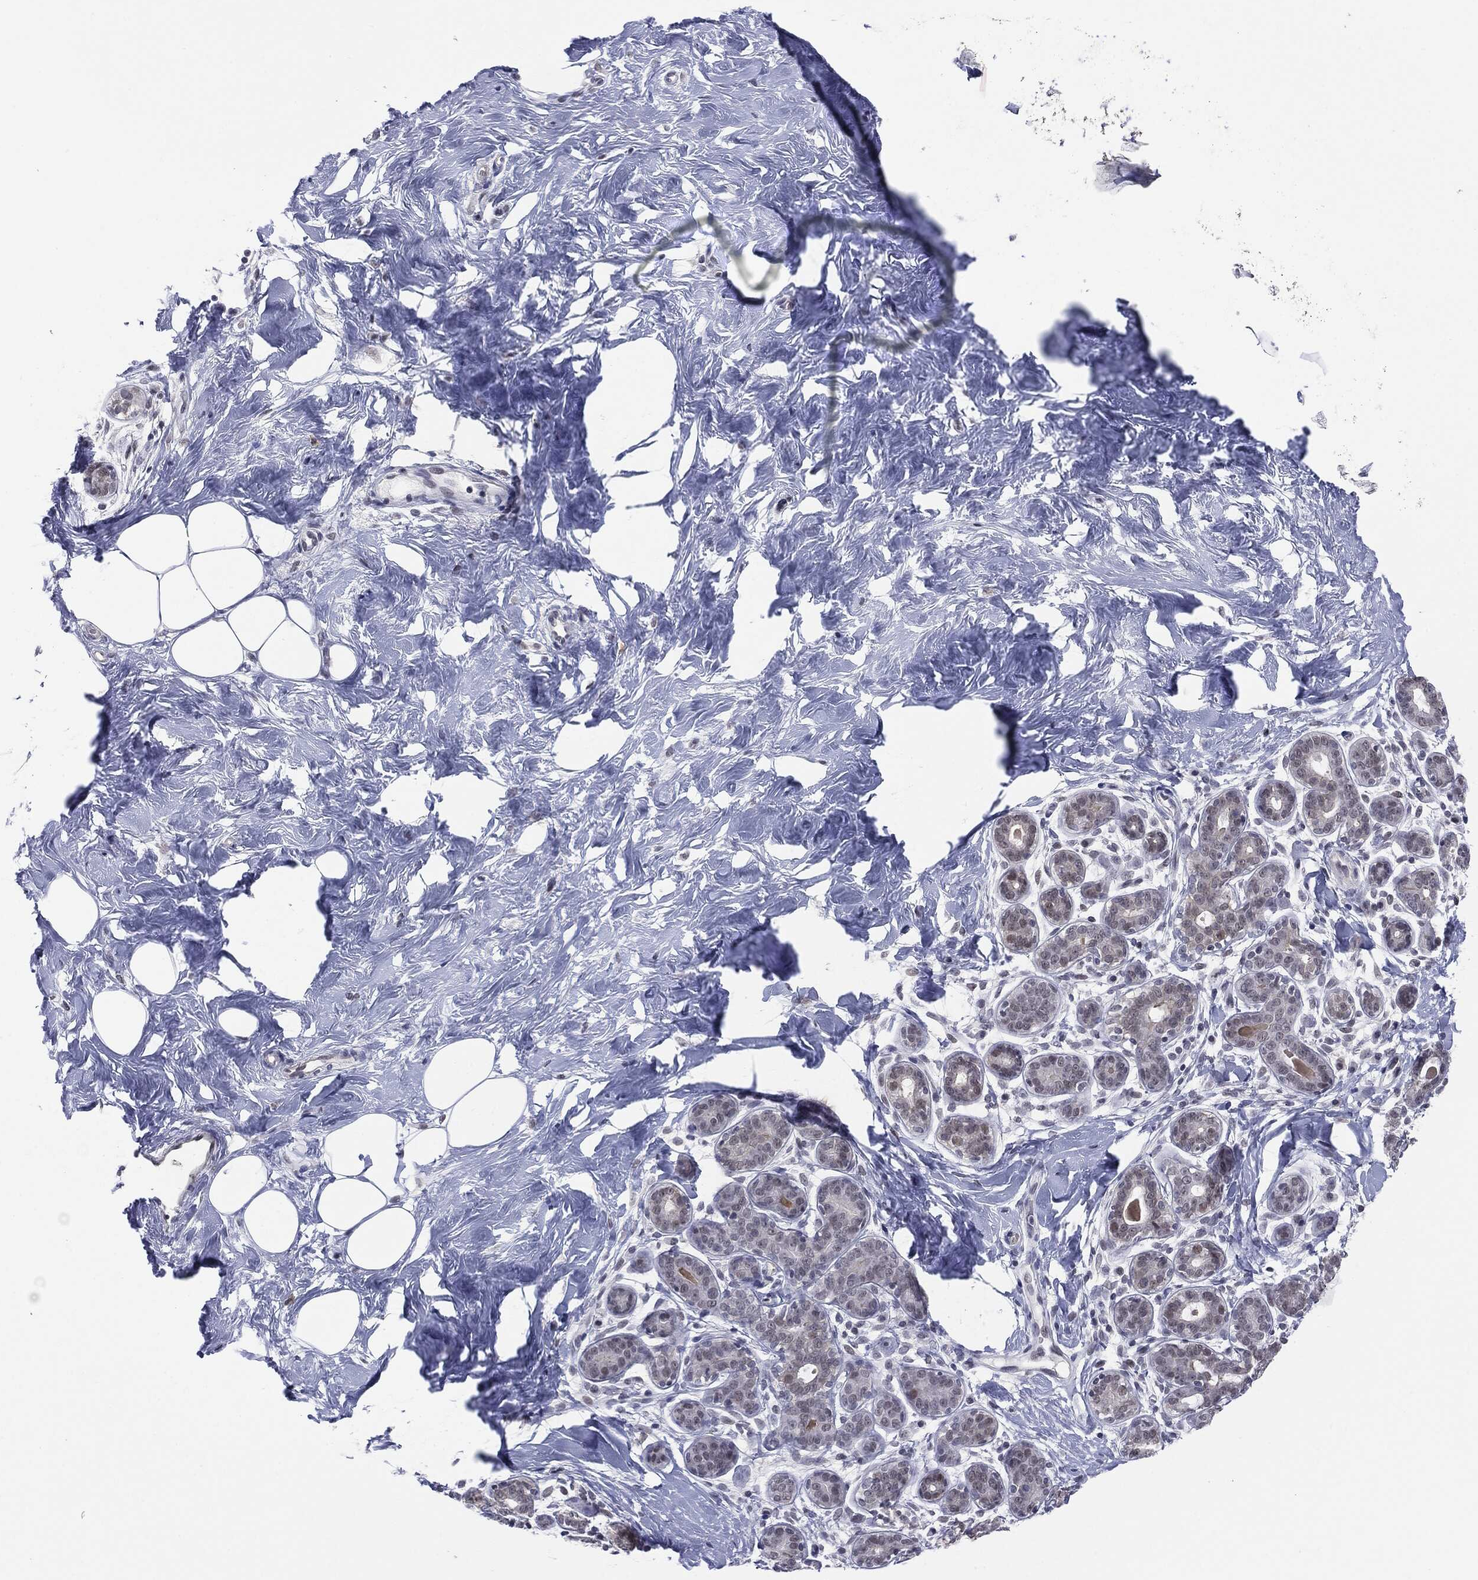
{"staining": {"intensity": "negative", "quantity": "none", "location": "none"}, "tissue": "breast", "cell_type": "Adipocytes", "image_type": "normal", "snomed": [{"axis": "morphology", "description": "Normal tissue, NOS"}, {"axis": "topography", "description": "Breast"}], "caption": "DAB immunohistochemical staining of unremarkable breast reveals no significant positivity in adipocytes.", "gene": "SLC5A5", "patient": {"sex": "female", "age": 43}}